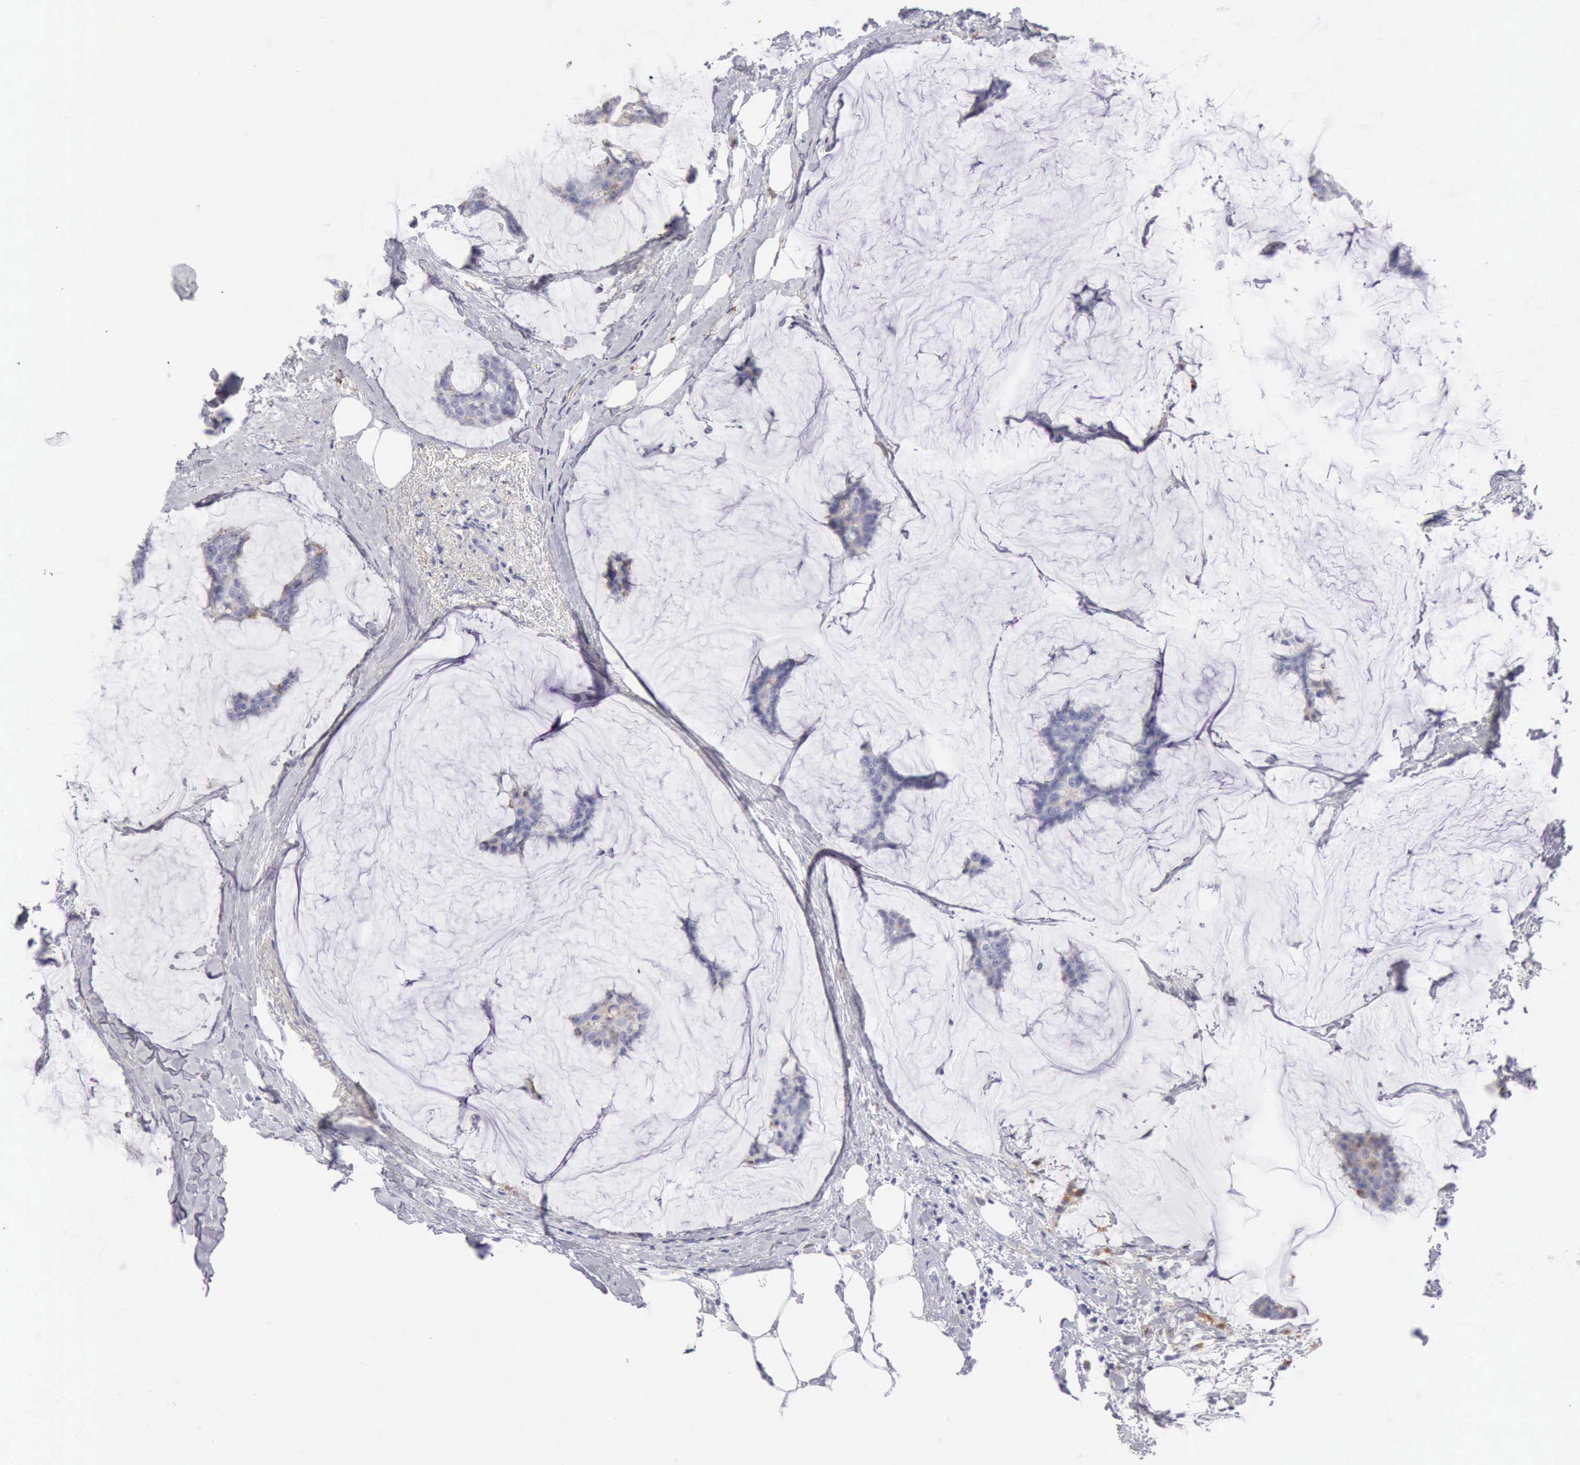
{"staining": {"intensity": "negative", "quantity": "none", "location": "none"}, "tissue": "breast cancer", "cell_type": "Tumor cells", "image_type": "cancer", "snomed": [{"axis": "morphology", "description": "Duct carcinoma"}, {"axis": "topography", "description": "Breast"}], "caption": "DAB immunohistochemical staining of breast invasive ductal carcinoma shows no significant positivity in tumor cells.", "gene": "CTSS", "patient": {"sex": "female", "age": 93}}